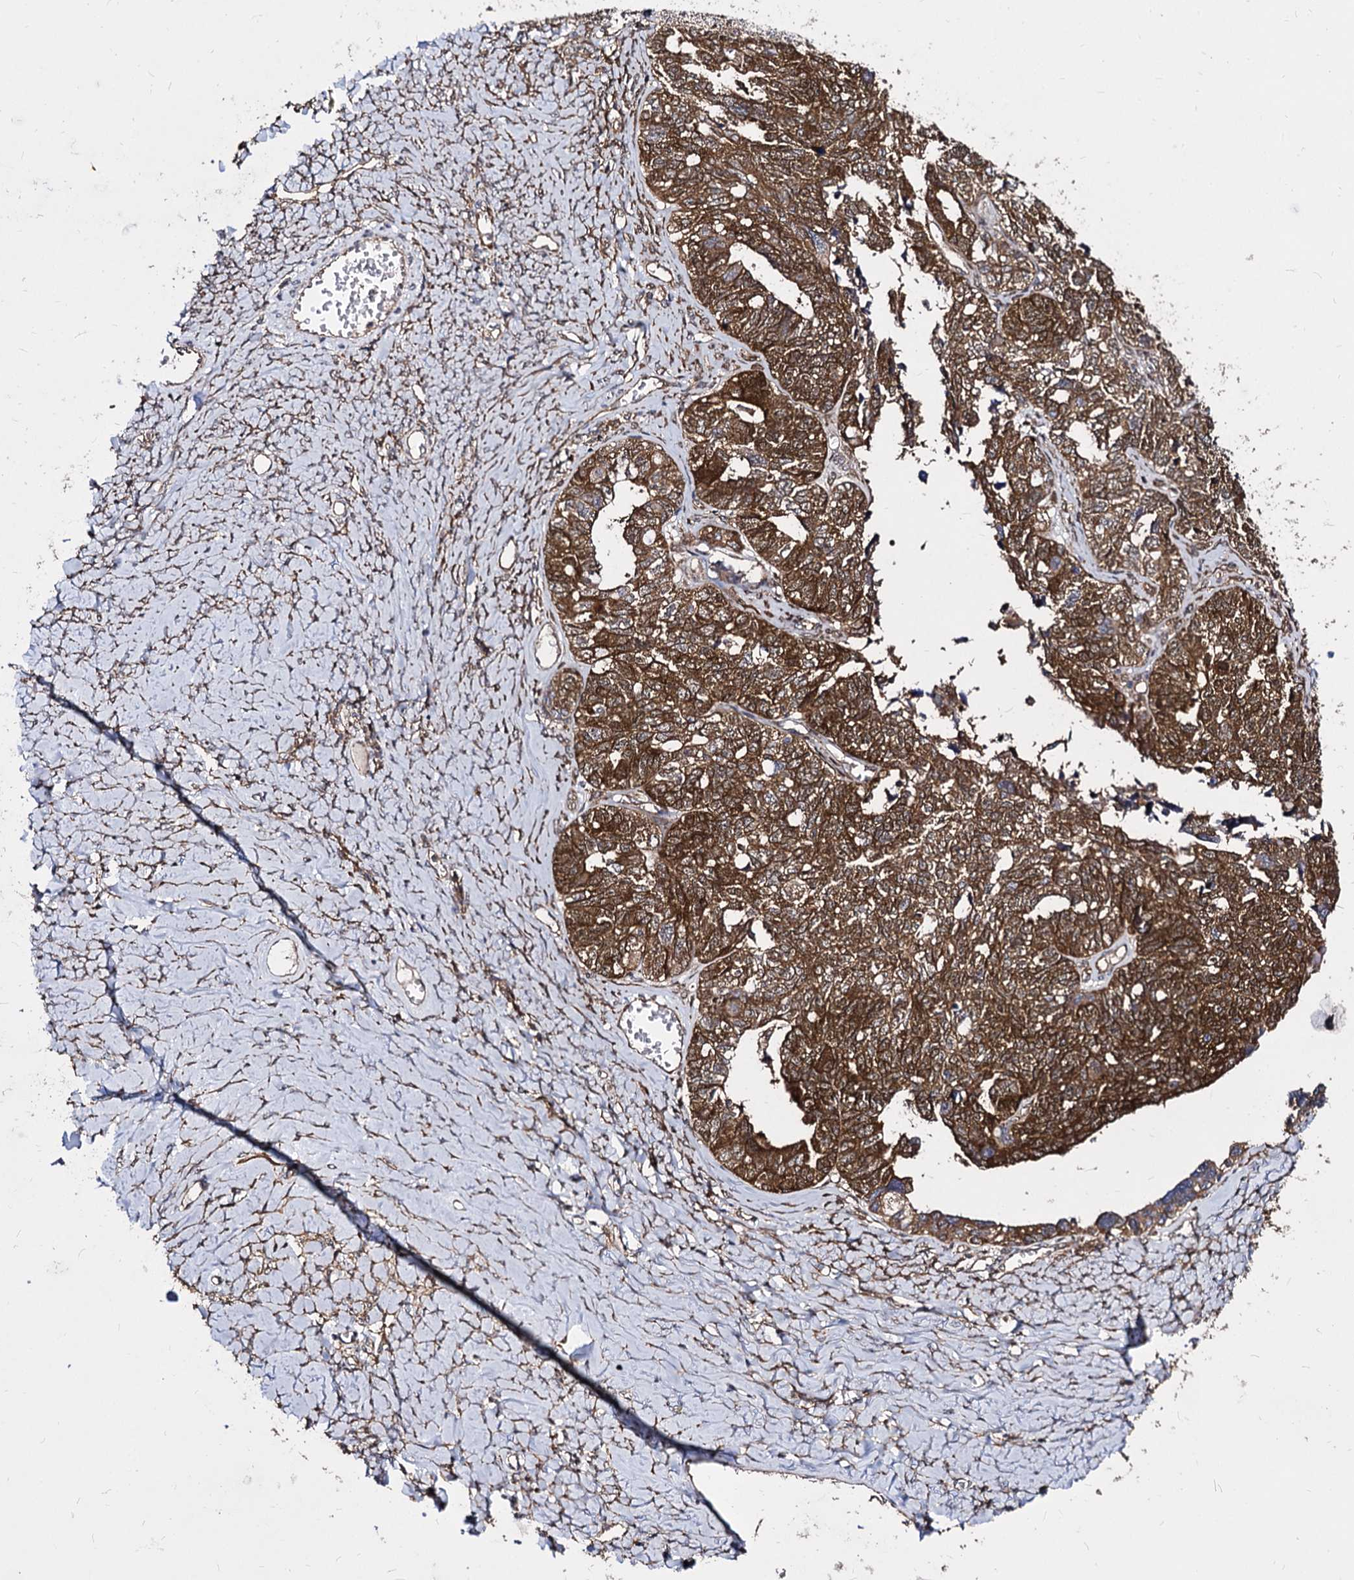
{"staining": {"intensity": "moderate", "quantity": ">75%", "location": "cytoplasmic/membranous"}, "tissue": "ovarian cancer", "cell_type": "Tumor cells", "image_type": "cancer", "snomed": [{"axis": "morphology", "description": "Cystadenocarcinoma, serous, NOS"}, {"axis": "topography", "description": "Ovary"}], "caption": "IHC (DAB) staining of ovarian cancer (serous cystadenocarcinoma) exhibits moderate cytoplasmic/membranous protein expression in about >75% of tumor cells.", "gene": "NME1", "patient": {"sex": "female", "age": 79}}